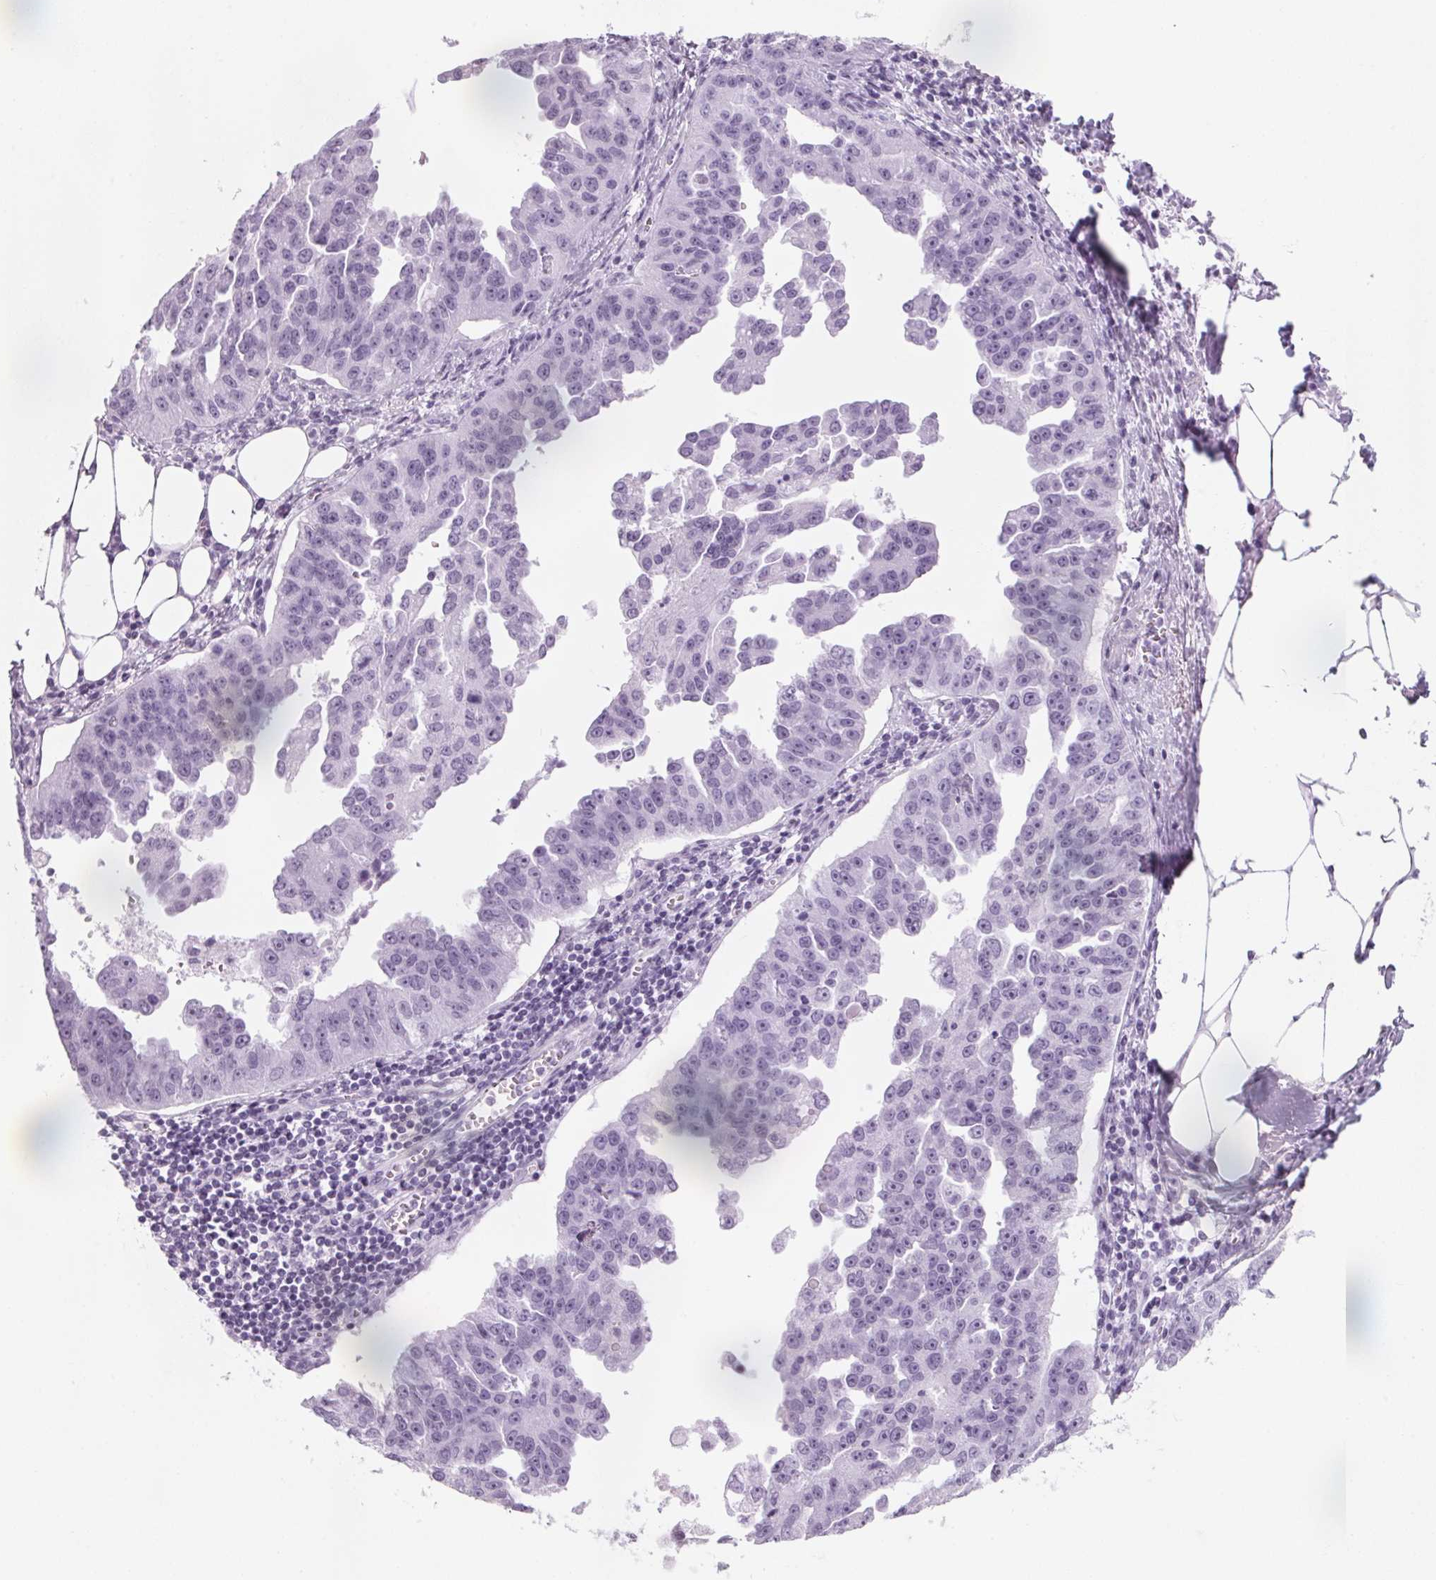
{"staining": {"intensity": "negative", "quantity": "none", "location": "none"}, "tissue": "ovarian cancer", "cell_type": "Tumor cells", "image_type": "cancer", "snomed": [{"axis": "morphology", "description": "Cystadenocarcinoma, serous, NOS"}, {"axis": "topography", "description": "Ovary"}], "caption": "Protein analysis of ovarian serous cystadenocarcinoma demonstrates no significant expression in tumor cells. The staining was performed using DAB (3,3'-diaminobenzidine) to visualize the protein expression in brown, while the nuclei were stained in blue with hematoxylin (Magnification: 20x).", "gene": "DNTTIP2", "patient": {"sex": "female", "age": 75}}